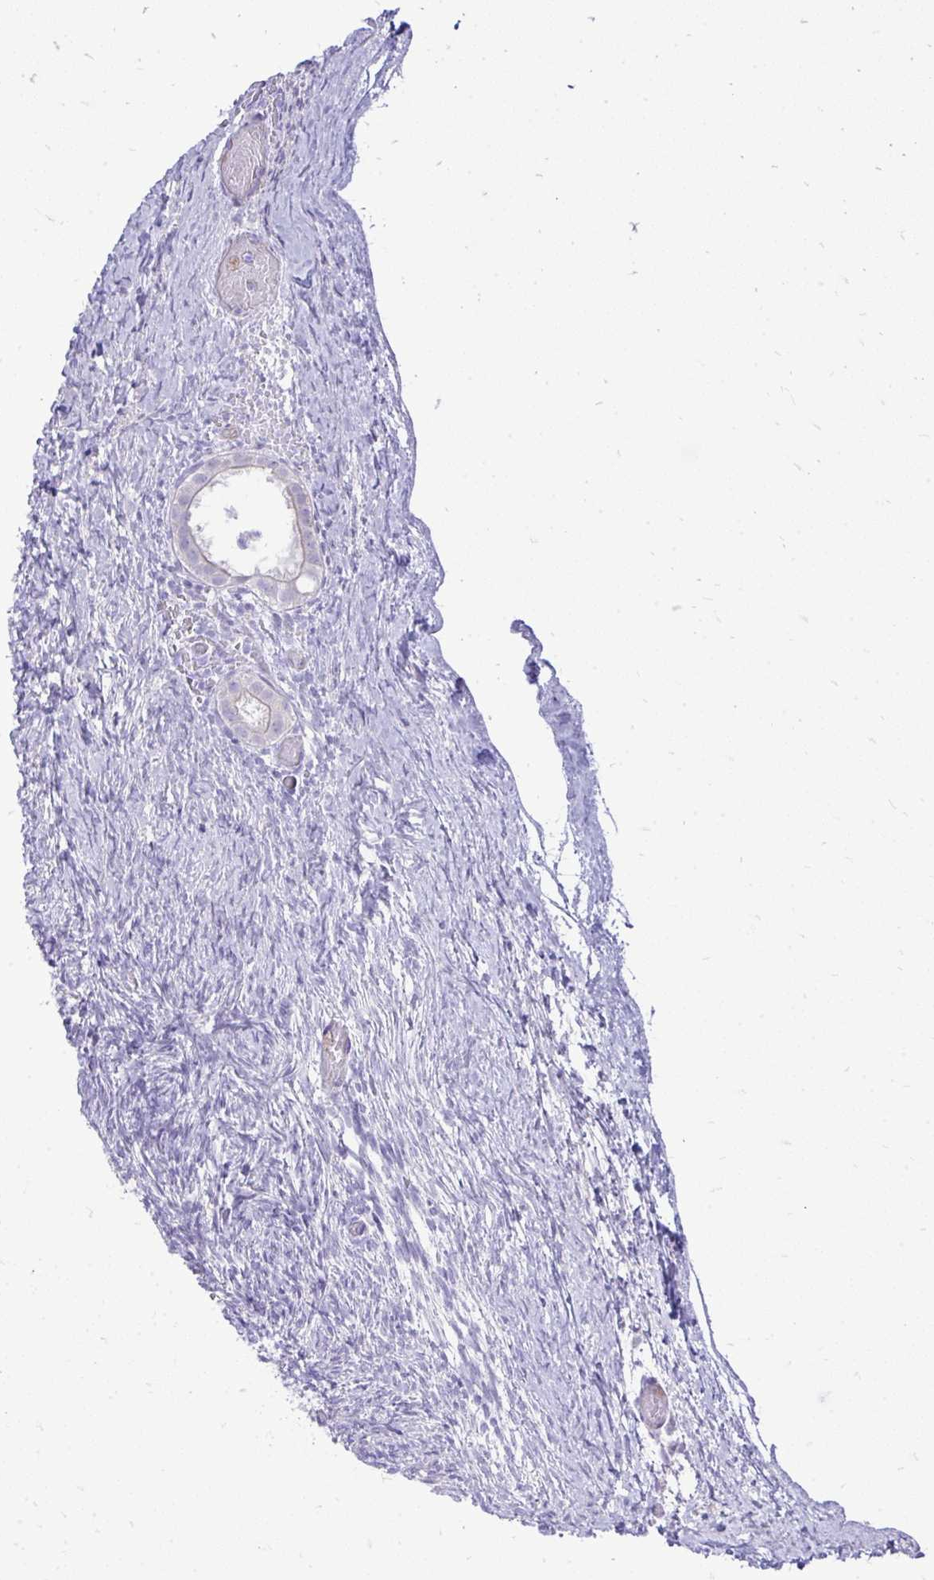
{"staining": {"intensity": "moderate", "quantity": "<25%", "location": "cytoplasmic/membranous"}, "tissue": "ovary", "cell_type": "Follicle cells", "image_type": "normal", "snomed": [{"axis": "morphology", "description": "Normal tissue, NOS"}, {"axis": "topography", "description": "Ovary"}], "caption": "The photomicrograph displays staining of benign ovary, revealing moderate cytoplasmic/membranous protein positivity (brown color) within follicle cells. (DAB (3,3'-diaminobenzidine) IHC, brown staining for protein, blue staining for nuclei).", "gene": "OR8D1", "patient": {"sex": "female", "age": 39}}